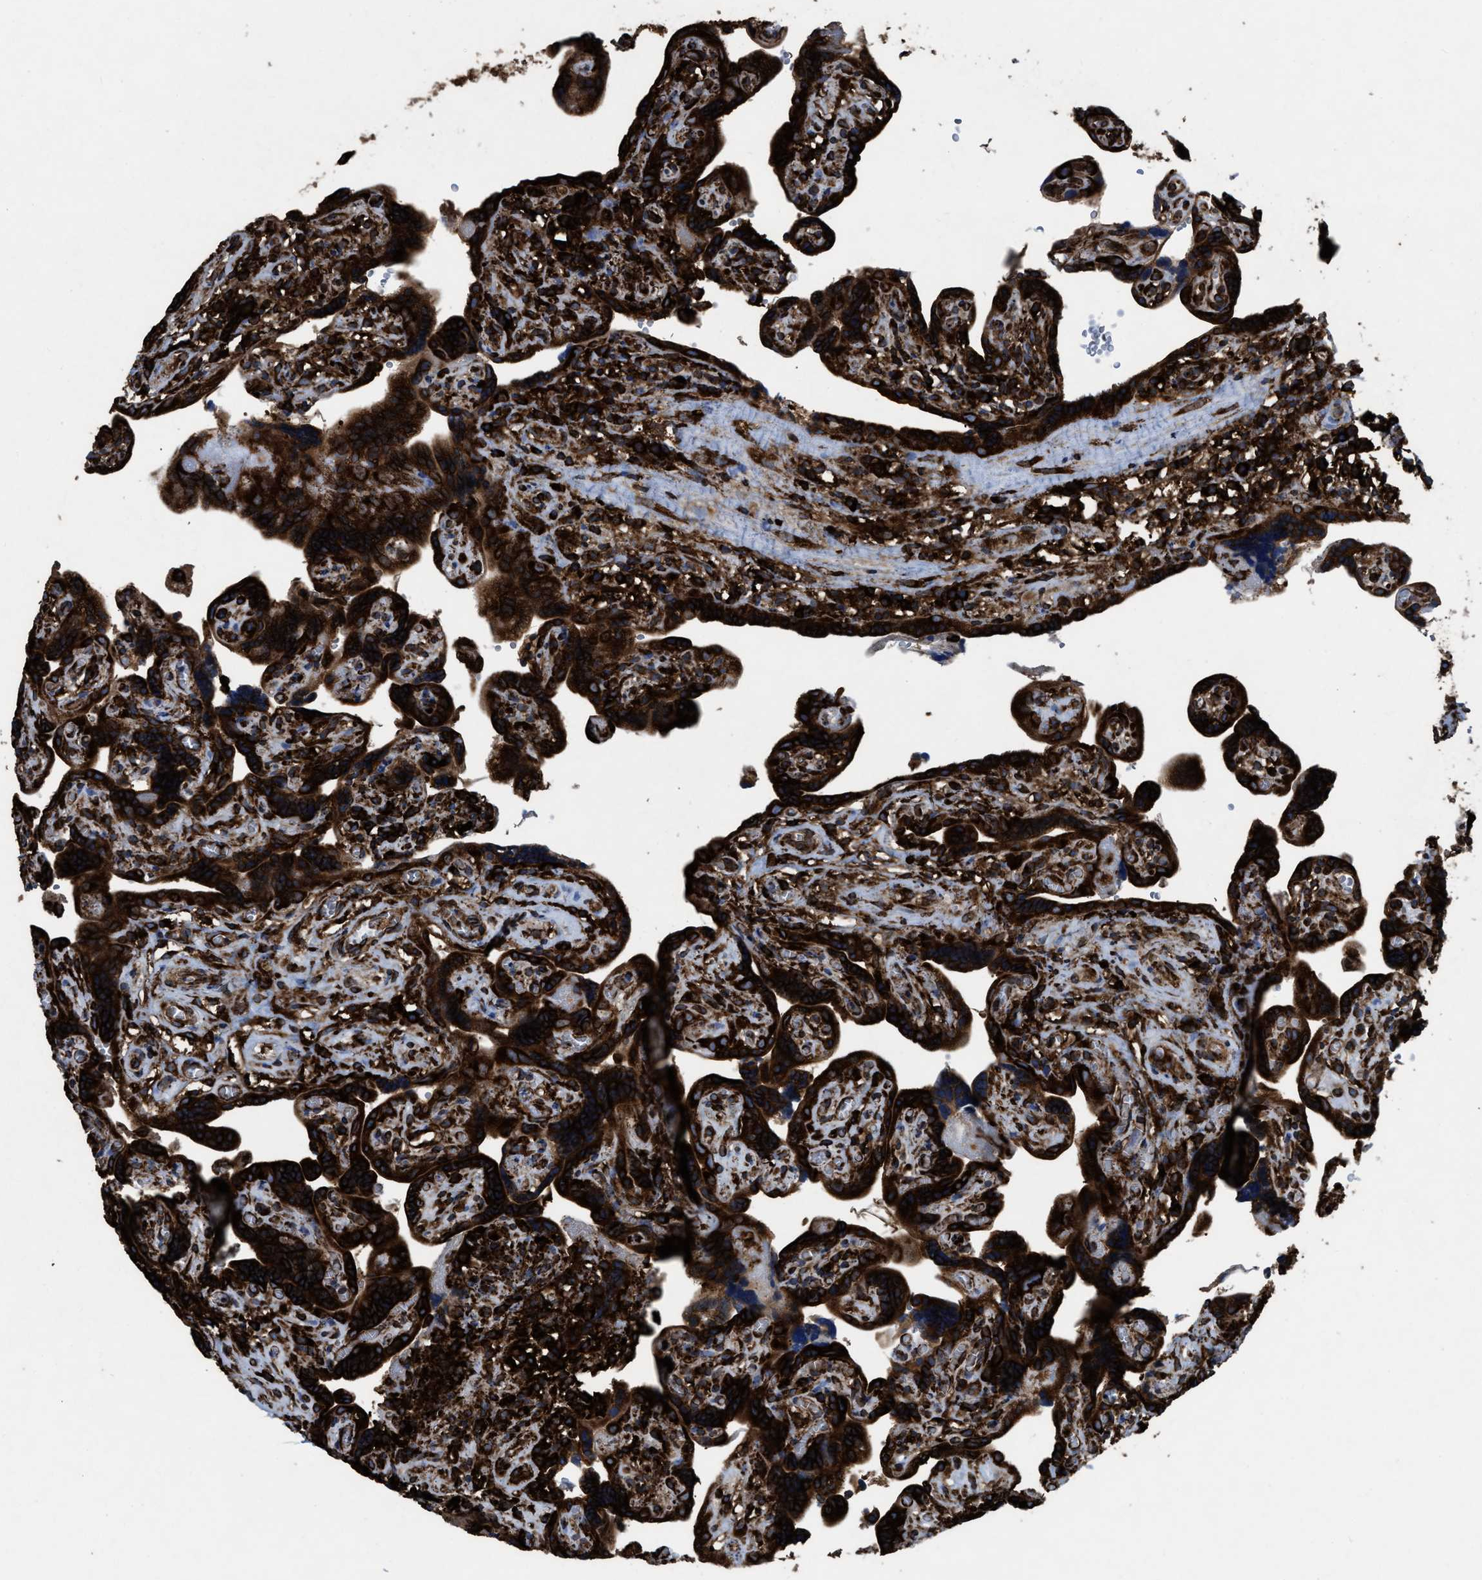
{"staining": {"intensity": "strong", "quantity": ">75%", "location": "cytoplasmic/membranous"}, "tissue": "placenta", "cell_type": "Decidual cells", "image_type": "normal", "snomed": [{"axis": "morphology", "description": "Normal tissue, NOS"}, {"axis": "topography", "description": "Placenta"}], "caption": "Placenta stained for a protein (brown) reveals strong cytoplasmic/membranous positive positivity in about >75% of decidual cells.", "gene": "CAPRIN1", "patient": {"sex": "female", "age": 30}}